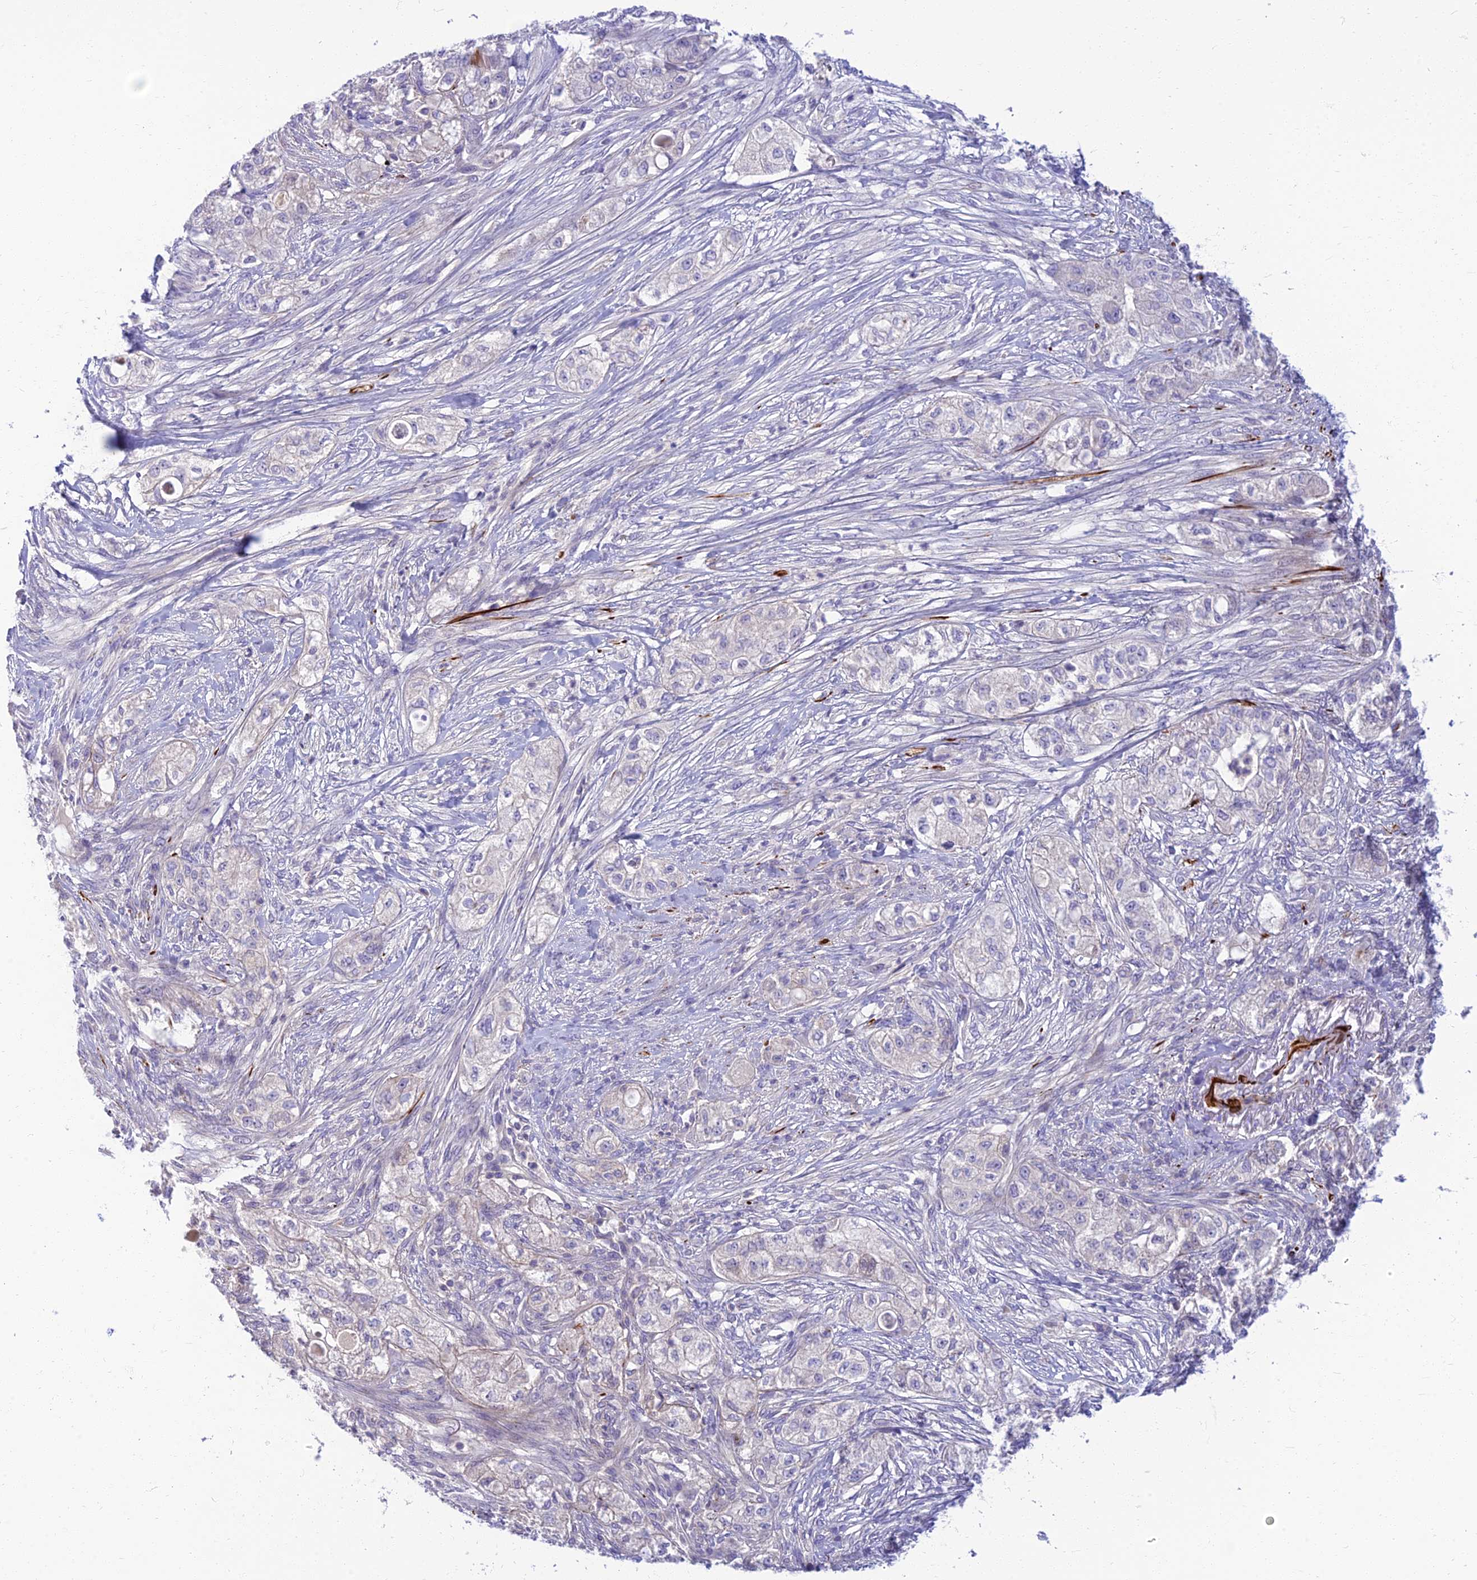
{"staining": {"intensity": "negative", "quantity": "none", "location": "none"}, "tissue": "pancreatic cancer", "cell_type": "Tumor cells", "image_type": "cancer", "snomed": [{"axis": "morphology", "description": "Adenocarcinoma, NOS"}, {"axis": "topography", "description": "Pancreas"}], "caption": "This is an immunohistochemistry (IHC) histopathology image of pancreatic cancer (adenocarcinoma). There is no positivity in tumor cells.", "gene": "CLIP4", "patient": {"sex": "female", "age": 78}}